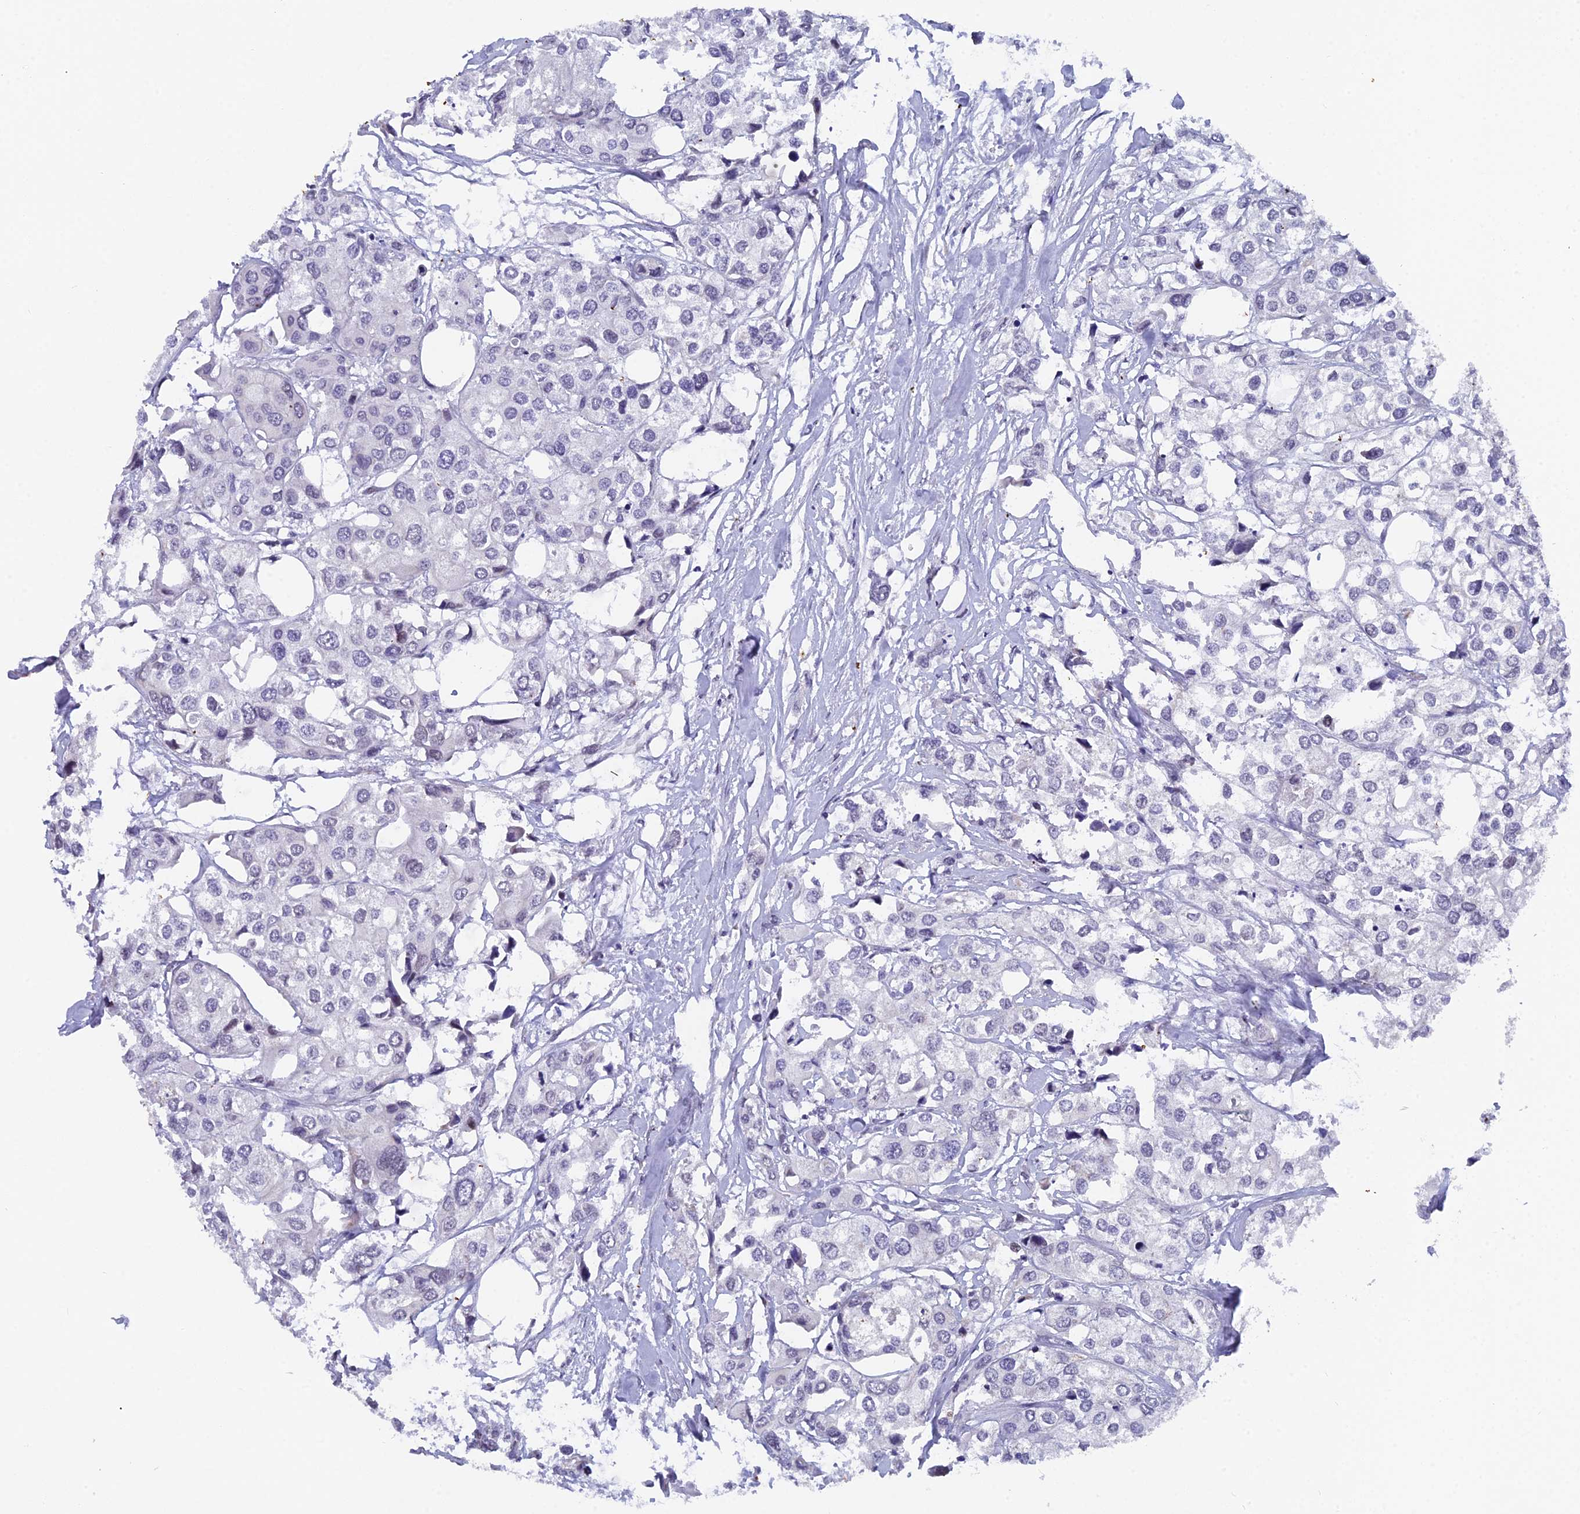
{"staining": {"intensity": "negative", "quantity": "none", "location": "none"}, "tissue": "urothelial cancer", "cell_type": "Tumor cells", "image_type": "cancer", "snomed": [{"axis": "morphology", "description": "Urothelial carcinoma, High grade"}, {"axis": "topography", "description": "Urinary bladder"}], "caption": "Image shows no significant protein positivity in tumor cells of high-grade urothelial carcinoma.", "gene": "XKR9", "patient": {"sex": "male", "age": 64}}